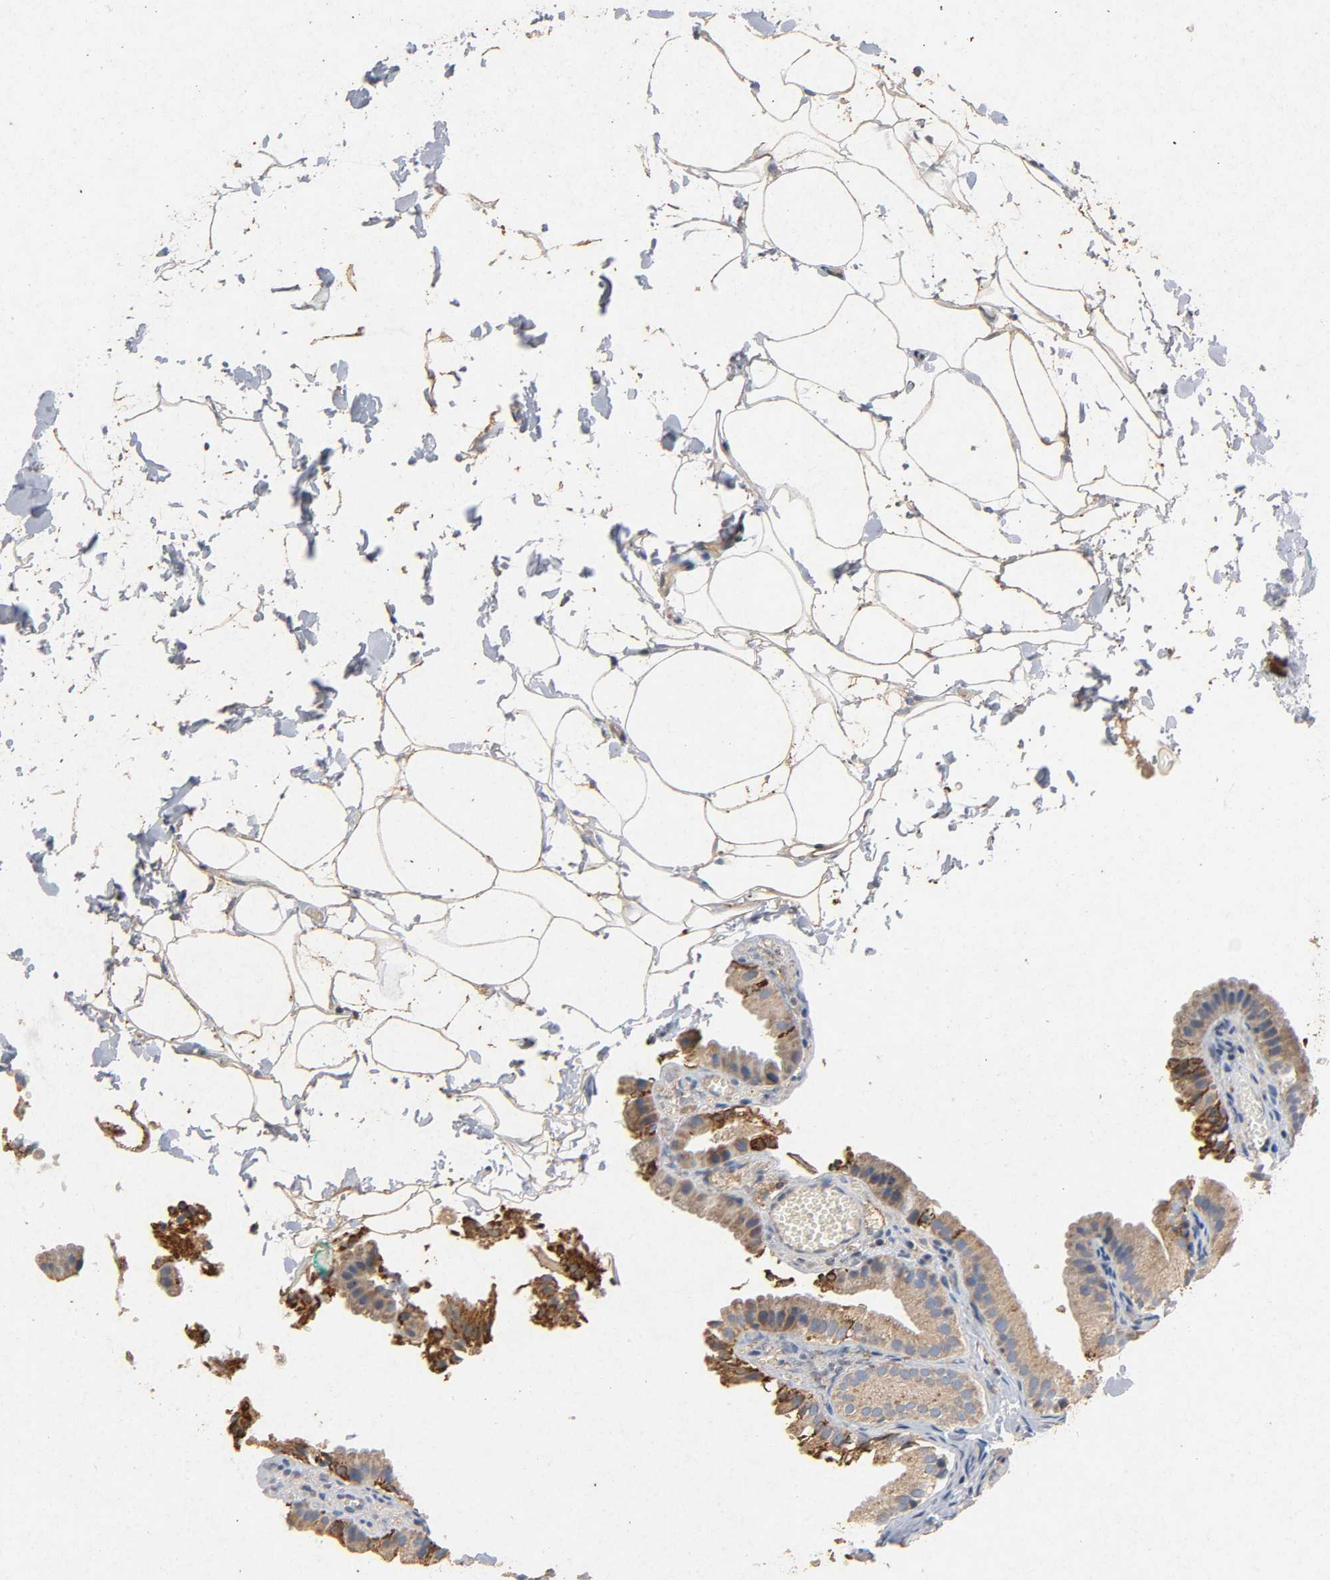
{"staining": {"intensity": "moderate", "quantity": ">75%", "location": "cytoplasmic/membranous"}, "tissue": "gallbladder", "cell_type": "Glandular cells", "image_type": "normal", "snomed": [{"axis": "morphology", "description": "Normal tissue, NOS"}, {"axis": "topography", "description": "Gallbladder"}], "caption": "The image exhibits staining of benign gallbladder, revealing moderate cytoplasmic/membranous protein positivity (brown color) within glandular cells.", "gene": "NDUFS3", "patient": {"sex": "female", "age": 24}}